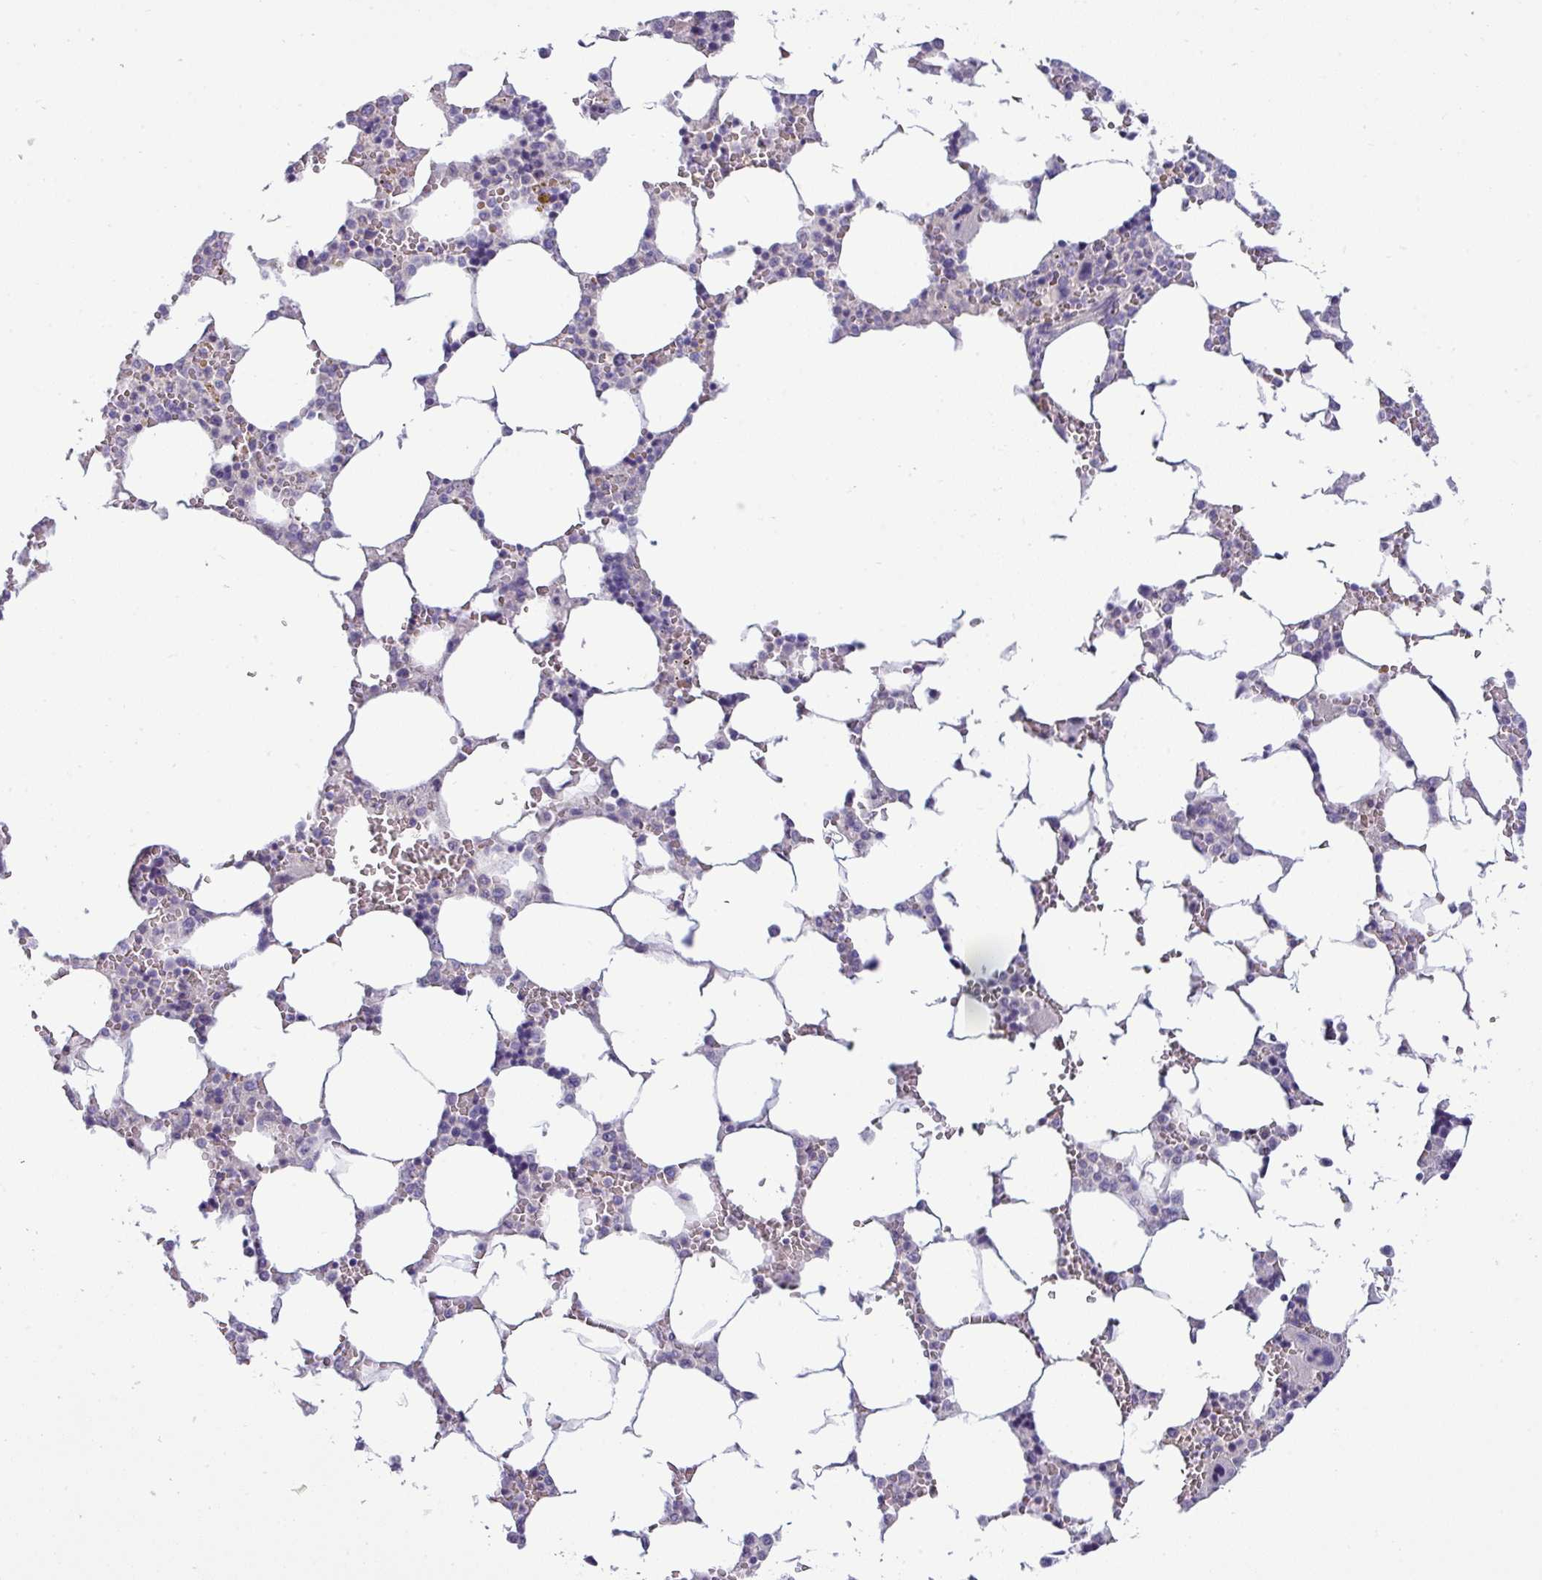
{"staining": {"intensity": "negative", "quantity": "none", "location": "none"}, "tissue": "bone marrow", "cell_type": "Hematopoietic cells", "image_type": "normal", "snomed": [{"axis": "morphology", "description": "Normal tissue, NOS"}, {"axis": "topography", "description": "Bone marrow"}], "caption": "IHC histopathology image of unremarkable bone marrow: human bone marrow stained with DAB shows no significant protein staining in hematopoietic cells.", "gene": "ACAP3", "patient": {"sex": "male", "age": 64}}